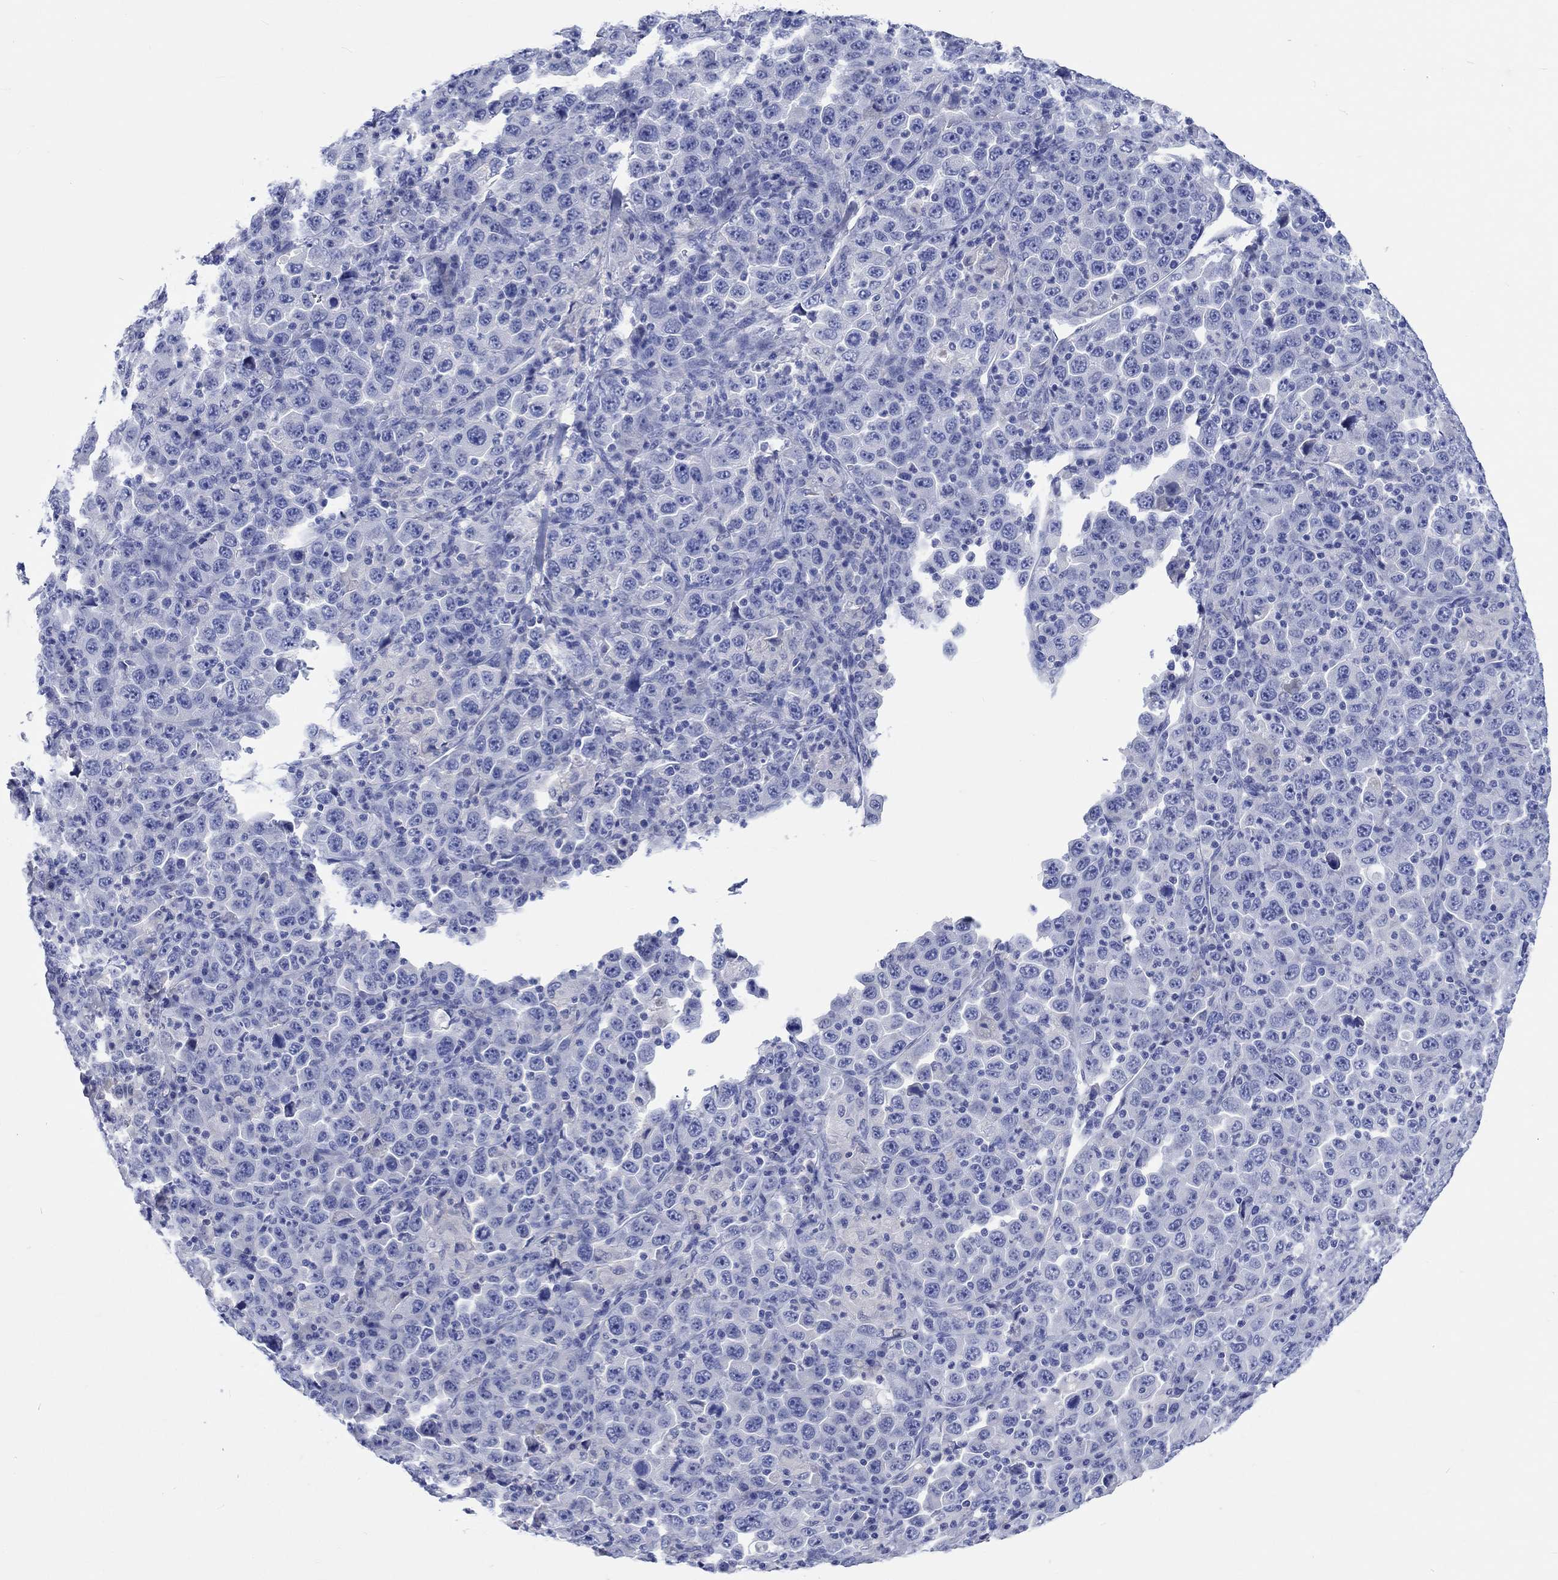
{"staining": {"intensity": "negative", "quantity": "none", "location": "none"}, "tissue": "stomach cancer", "cell_type": "Tumor cells", "image_type": "cancer", "snomed": [{"axis": "morphology", "description": "Normal tissue, NOS"}, {"axis": "morphology", "description": "Adenocarcinoma, NOS"}, {"axis": "topography", "description": "Stomach, upper"}, {"axis": "topography", "description": "Stomach"}], "caption": "DAB (3,3'-diaminobenzidine) immunohistochemical staining of adenocarcinoma (stomach) displays no significant expression in tumor cells.", "gene": "SHISA4", "patient": {"sex": "male", "age": 59}}